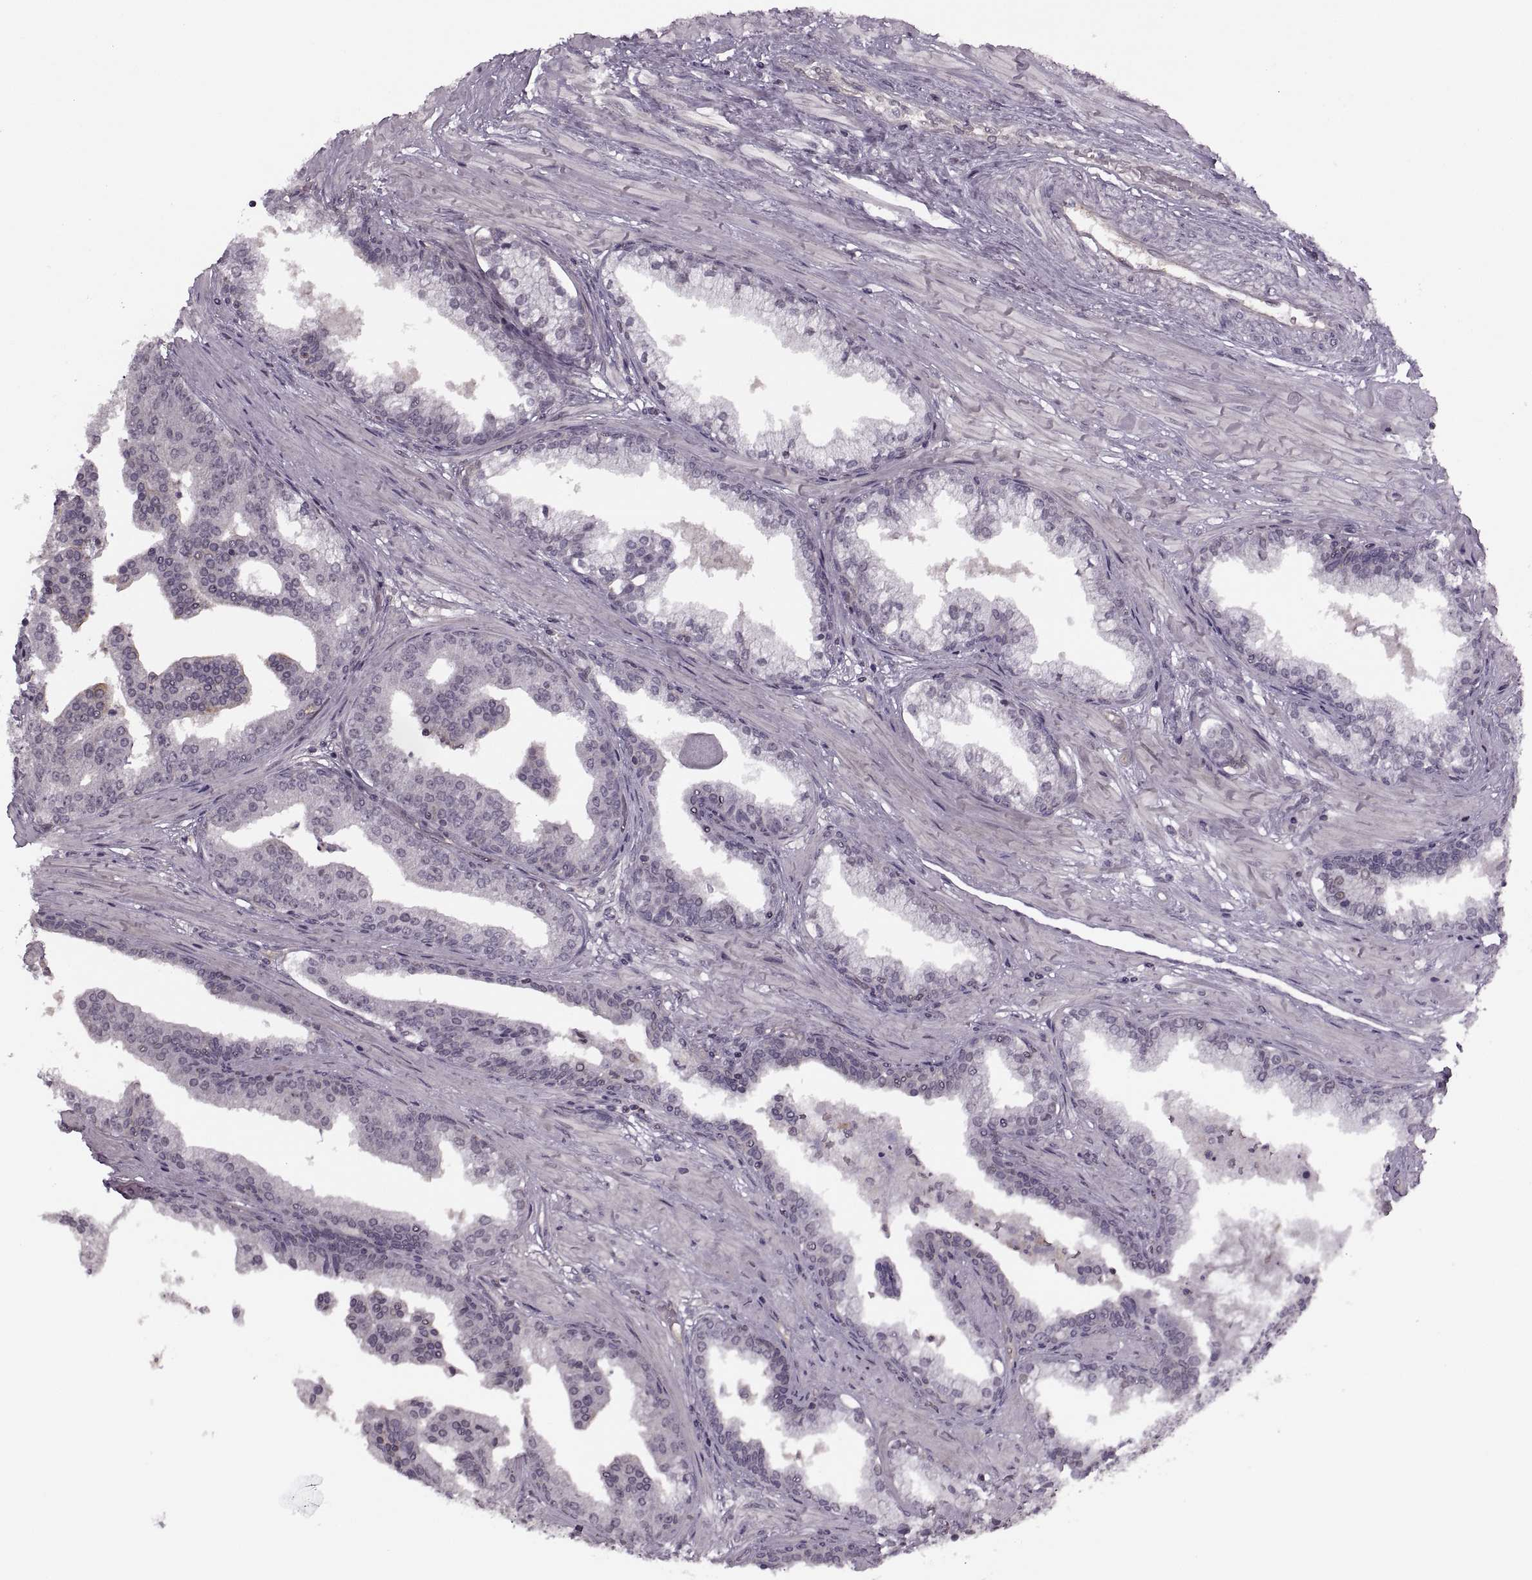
{"staining": {"intensity": "negative", "quantity": "none", "location": "none"}, "tissue": "prostate cancer", "cell_type": "Tumor cells", "image_type": "cancer", "snomed": [{"axis": "morphology", "description": "Adenocarcinoma, NOS"}, {"axis": "topography", "description": "Prostate and seminal vesicle, NOS"}, {"axis": "topography", "description": "Prostate"}], "caption": "Immunohistochemistry (IHC) of human adenocarcinoma (prostate) shows no staining in tumor cells.", "gene": "LUZP2", "patient": {"sex": "male", "age": 44}}